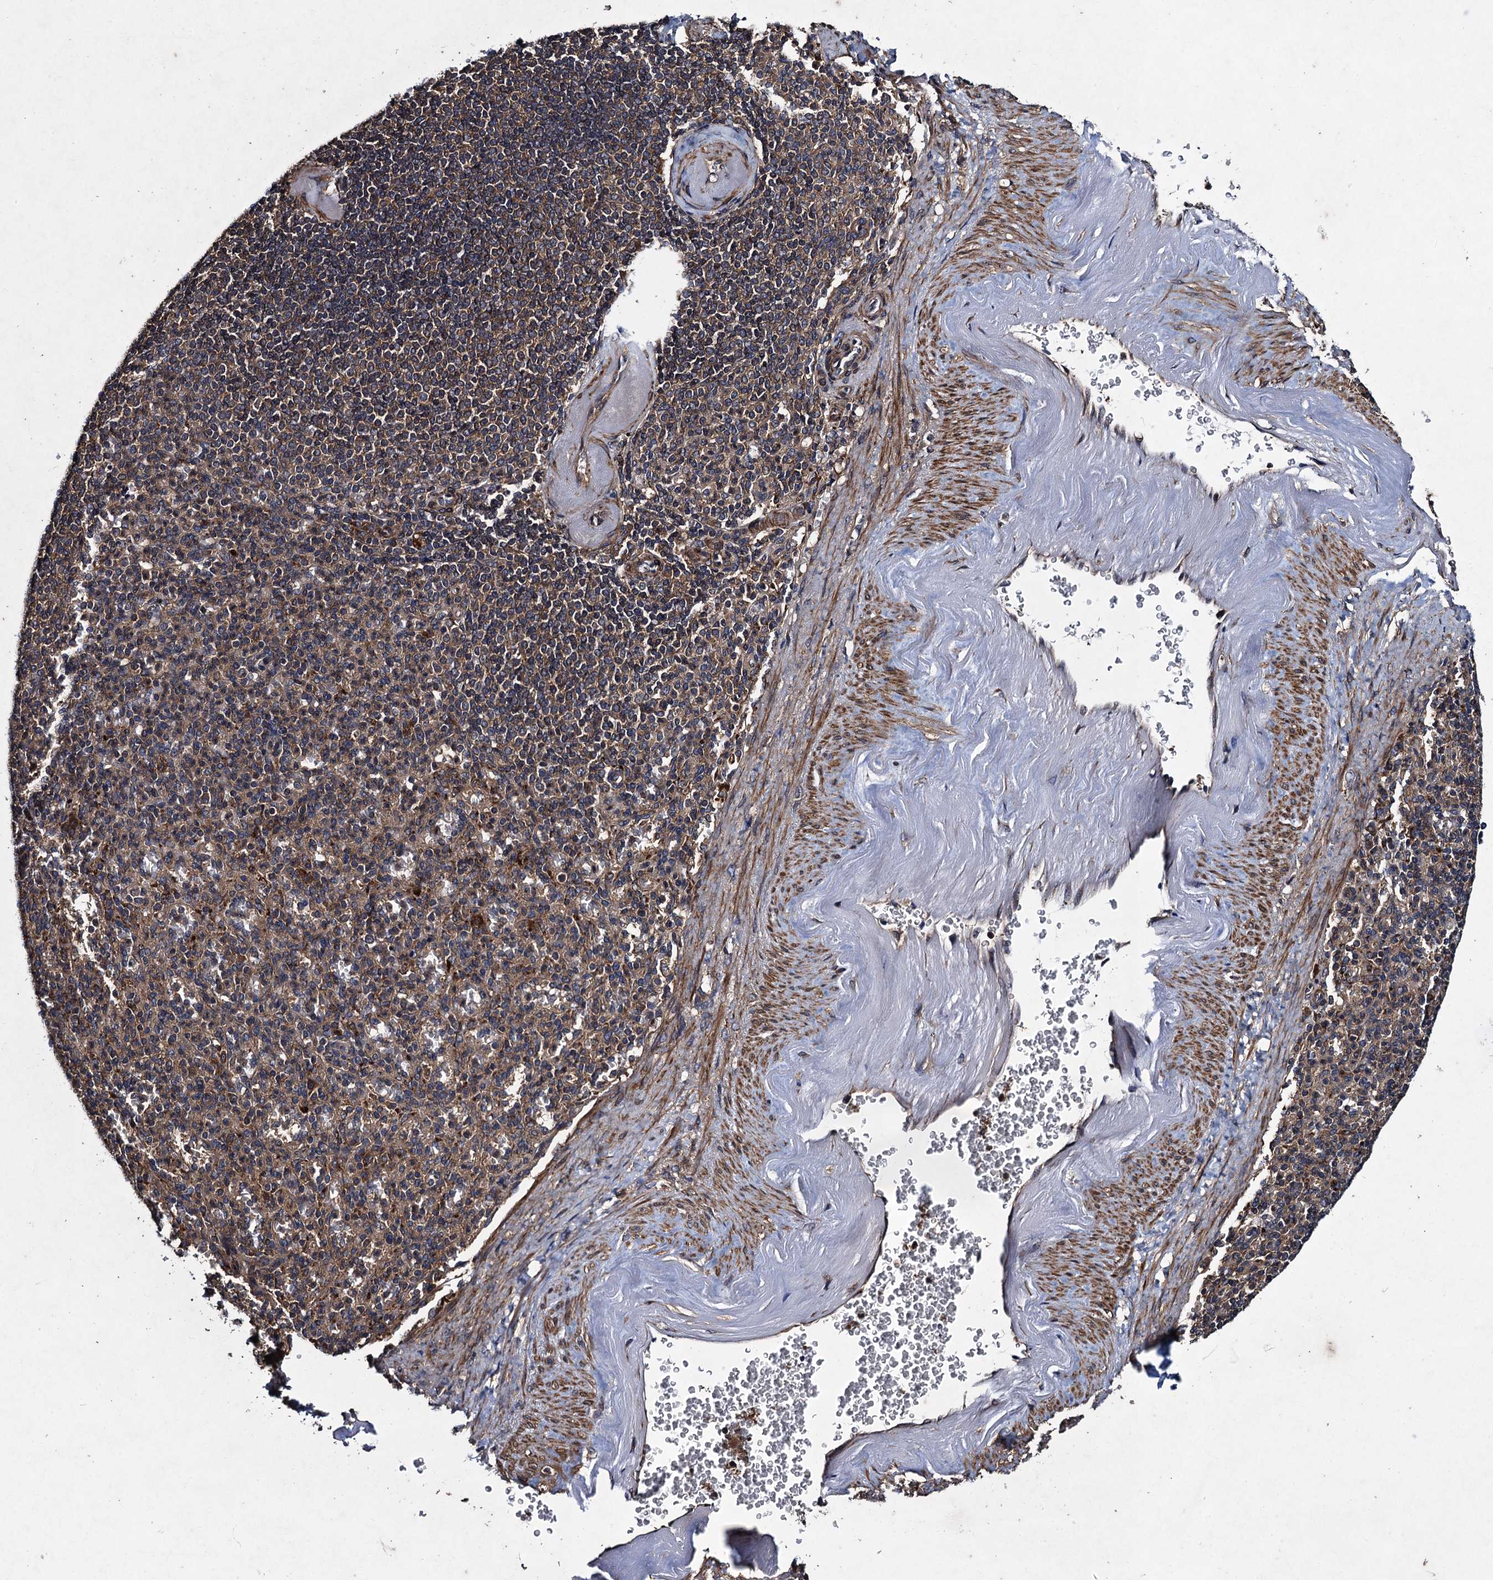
{"staining": {"intensity": "moderate", "quantity": ">75%", "location": "cytoplasmic/membranous"}, "tissue": "spleen", "cell_type": "Cells in red pulp", "image_type": "normal", "snomed": [{"axis": "morphology", "description": "Normal tissue, NOS"}, {"axis": "topography", "description": "Spleen"}], "caption": "The micrograph demonstrates staining of normal spleen, revealing moderate cytoplasmic/membranous protein expression (brown color) within cells in red pulp. The protein is stained brown, and the nuclei are stained in blue (DAB (3,3'-diaminobenzidine) IHC with brightfield microscopy, high magnification).", "gene": "CNTN5", "patient": {"sex": "female", "age": 74}}